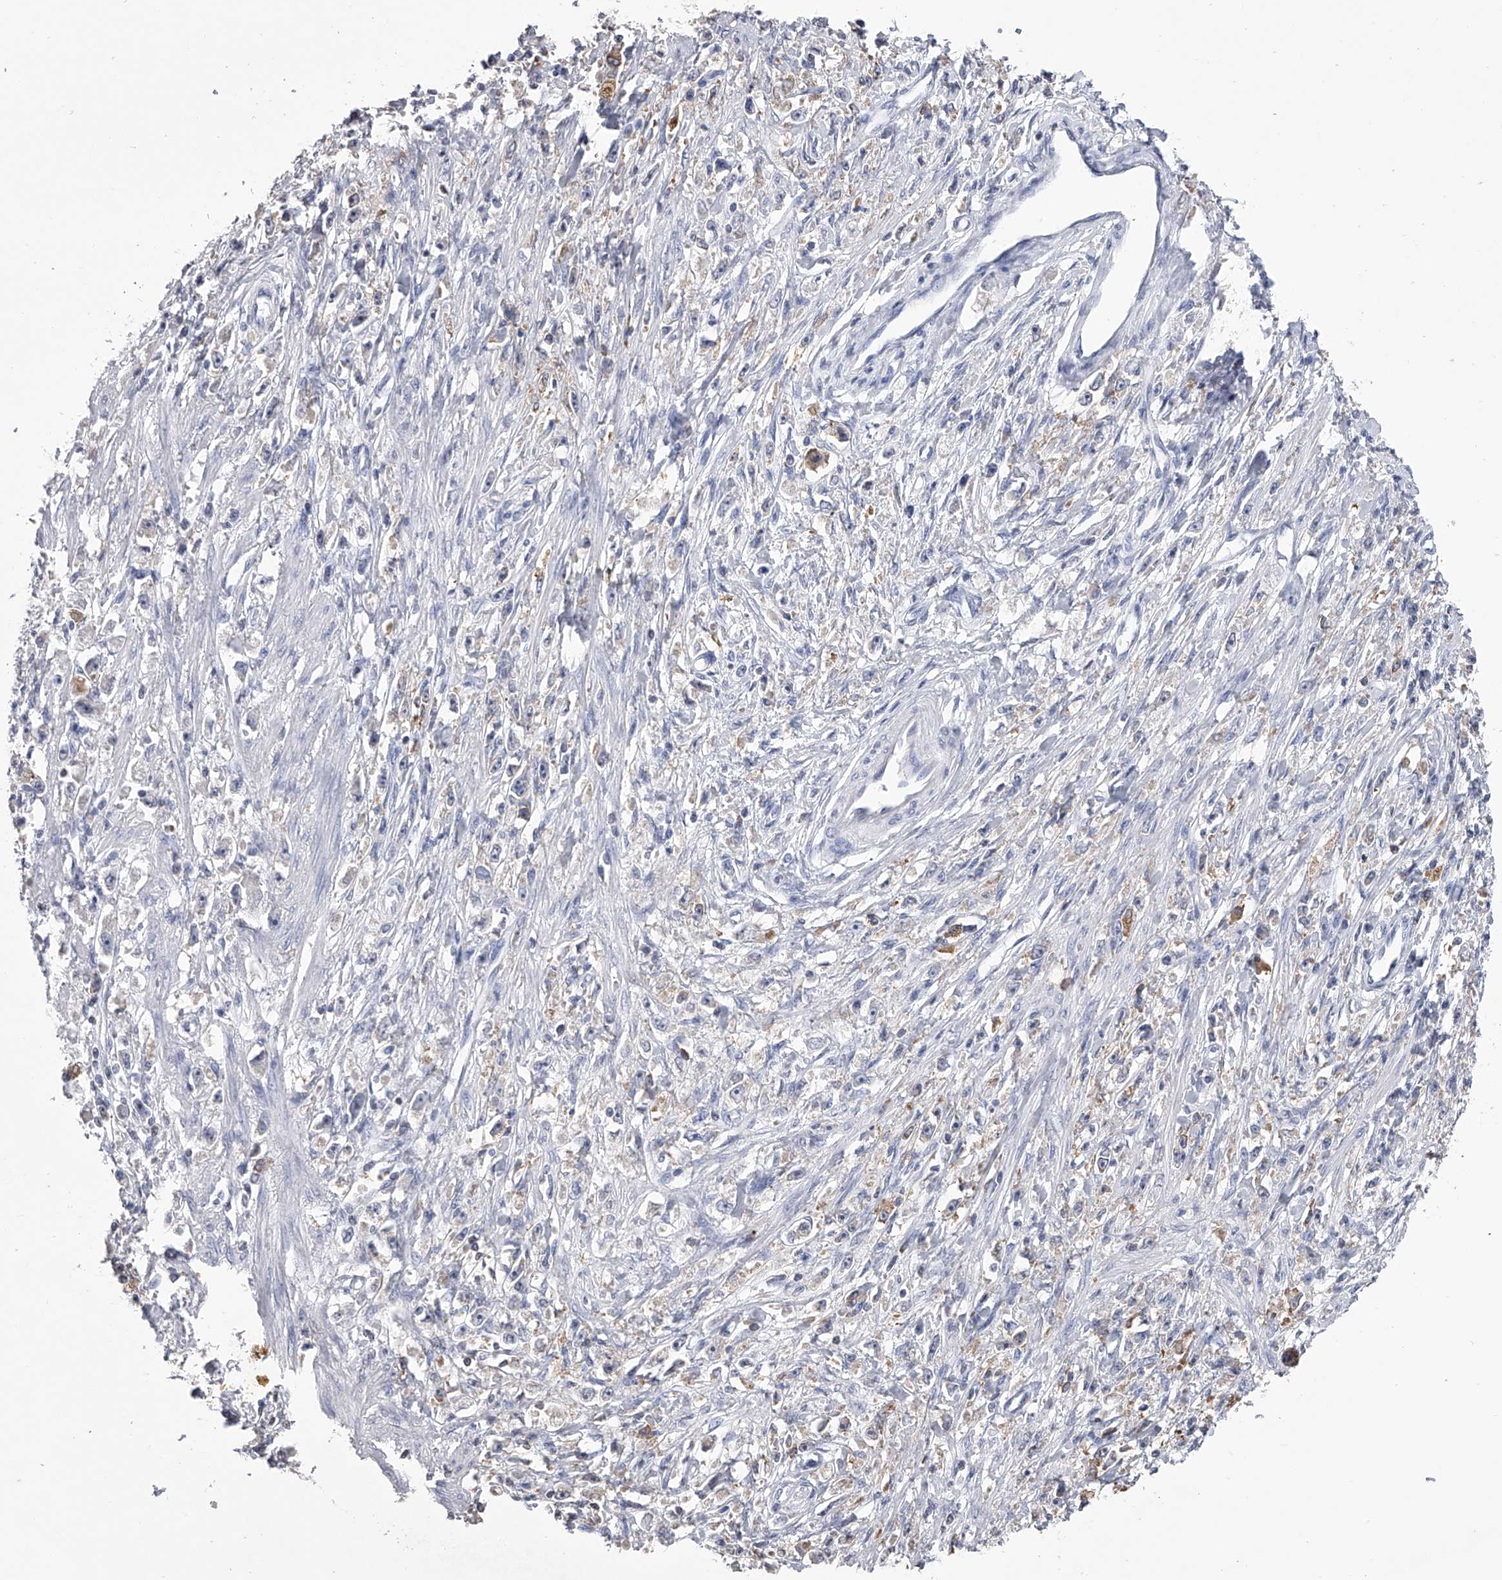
{"staining": {"intensity": "negative", "quantity": "none", "location": "none"}, "tissue": "stomach cancer", "cell_type": "Tumor cells", "image_type": "cancer", "snomed": [{"axis": "morphology", "description": "Adenocarcinoma, NOS"}, {"axis": "topography", "description": "Stomach"}], "caption": "Immunohistochemistry of adenocarcinoma (stomach) shows no positivity in tumor cells.", "gene": "TASP1", "patient": {"sex": "female", "age": 59}}